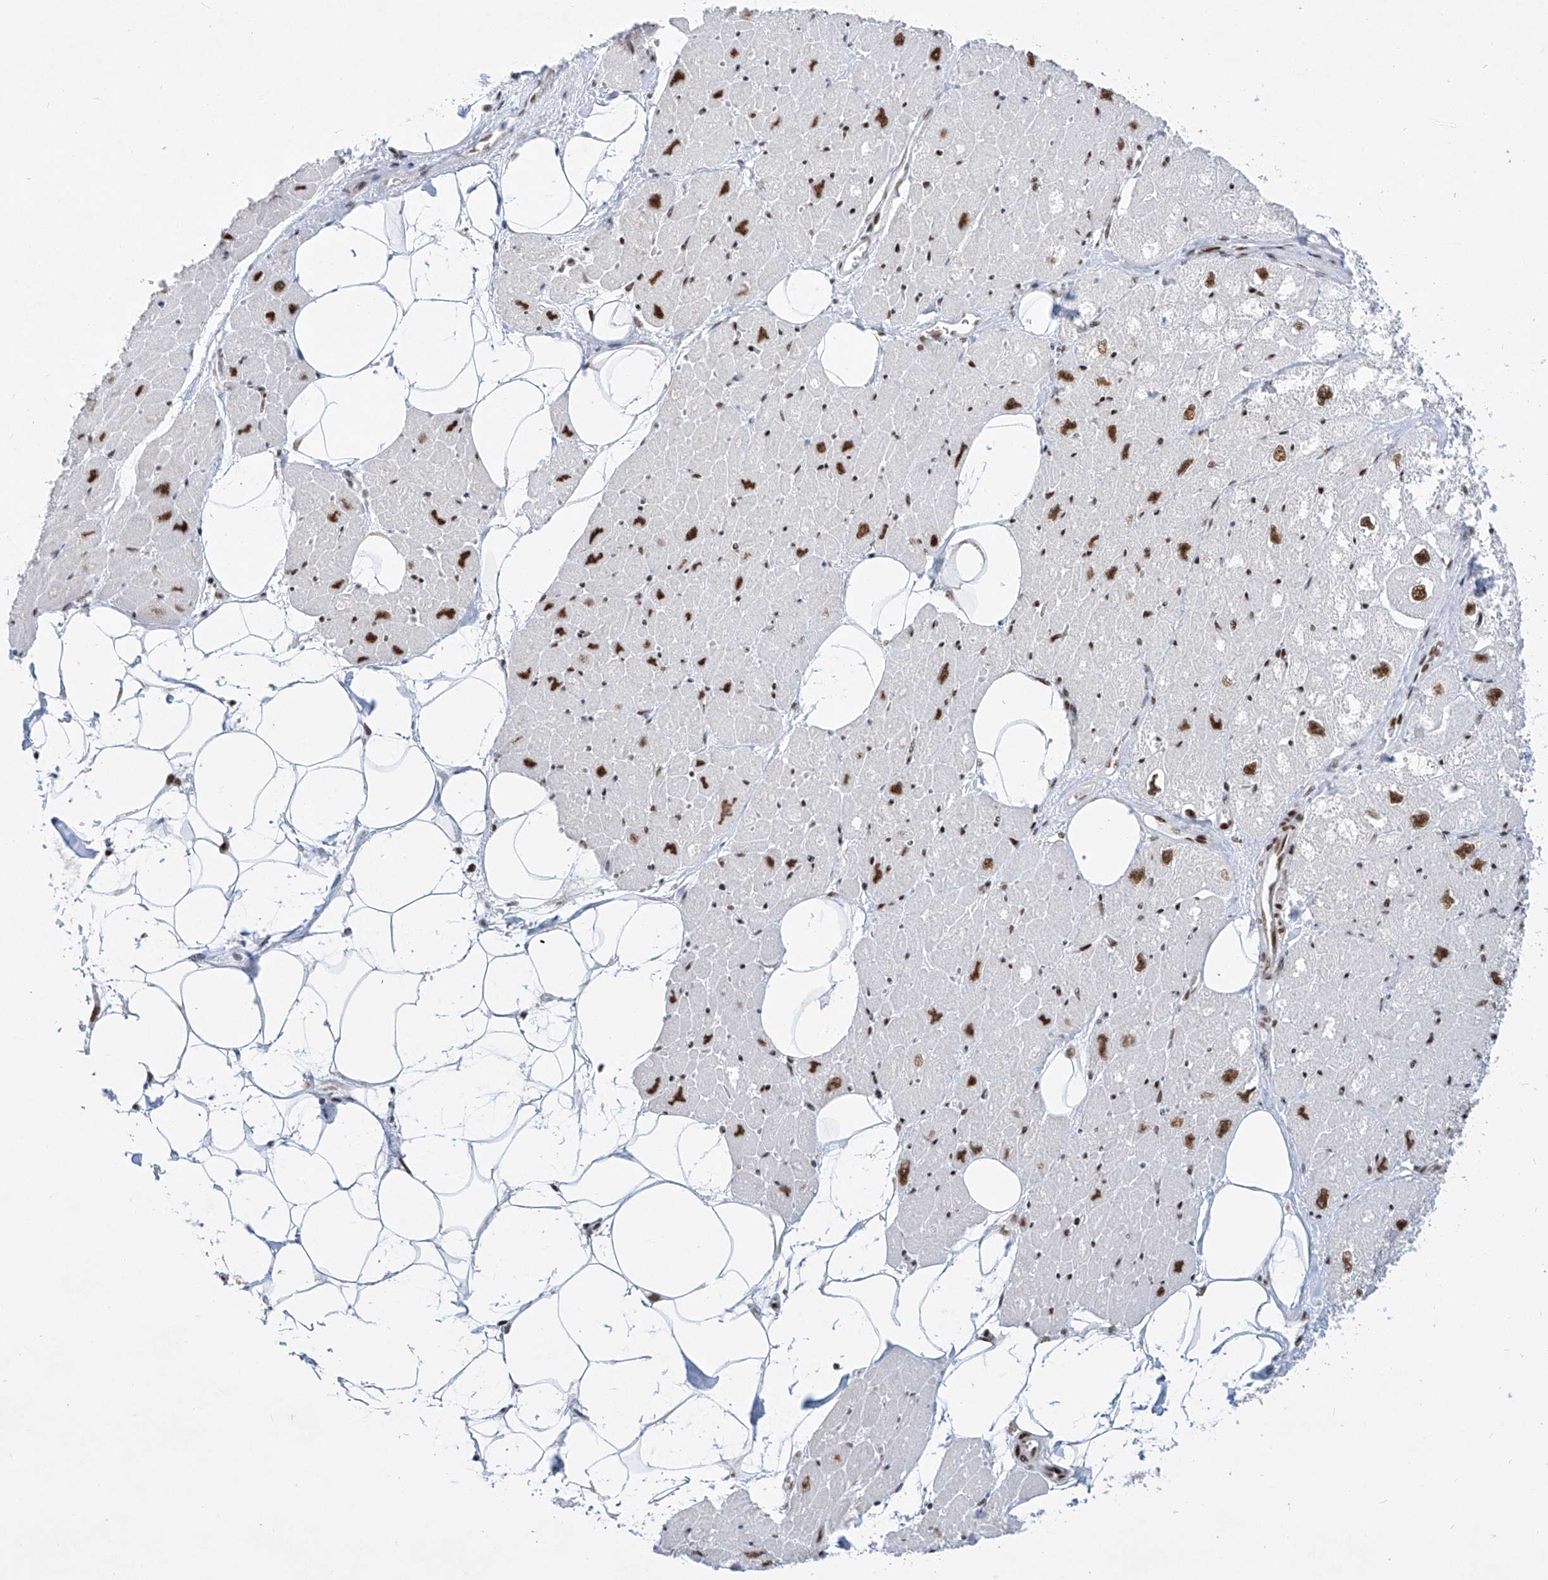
{"staining": {"intensity": "strong", "quantity": "<25%", "location": "nuclear"}, "tissue": "heart muscle", "cell_type": "Cardiomyocytes", "image_type": "normal", "snomed": [{"axis": "morphology", "description": "Normal tissue, NOS"}, {"axis": "topography", "description": "Heart"}], "caption": "Immunohistochemistry (IHC) micrograph of unremarkable heart muscle stained for a protein (brown), which reveals medium levels of strong nuclear staining in about <25% of cardiomyocytes.", "gene": "TAF4", "patient": {"sex": "male", "age": 50}}